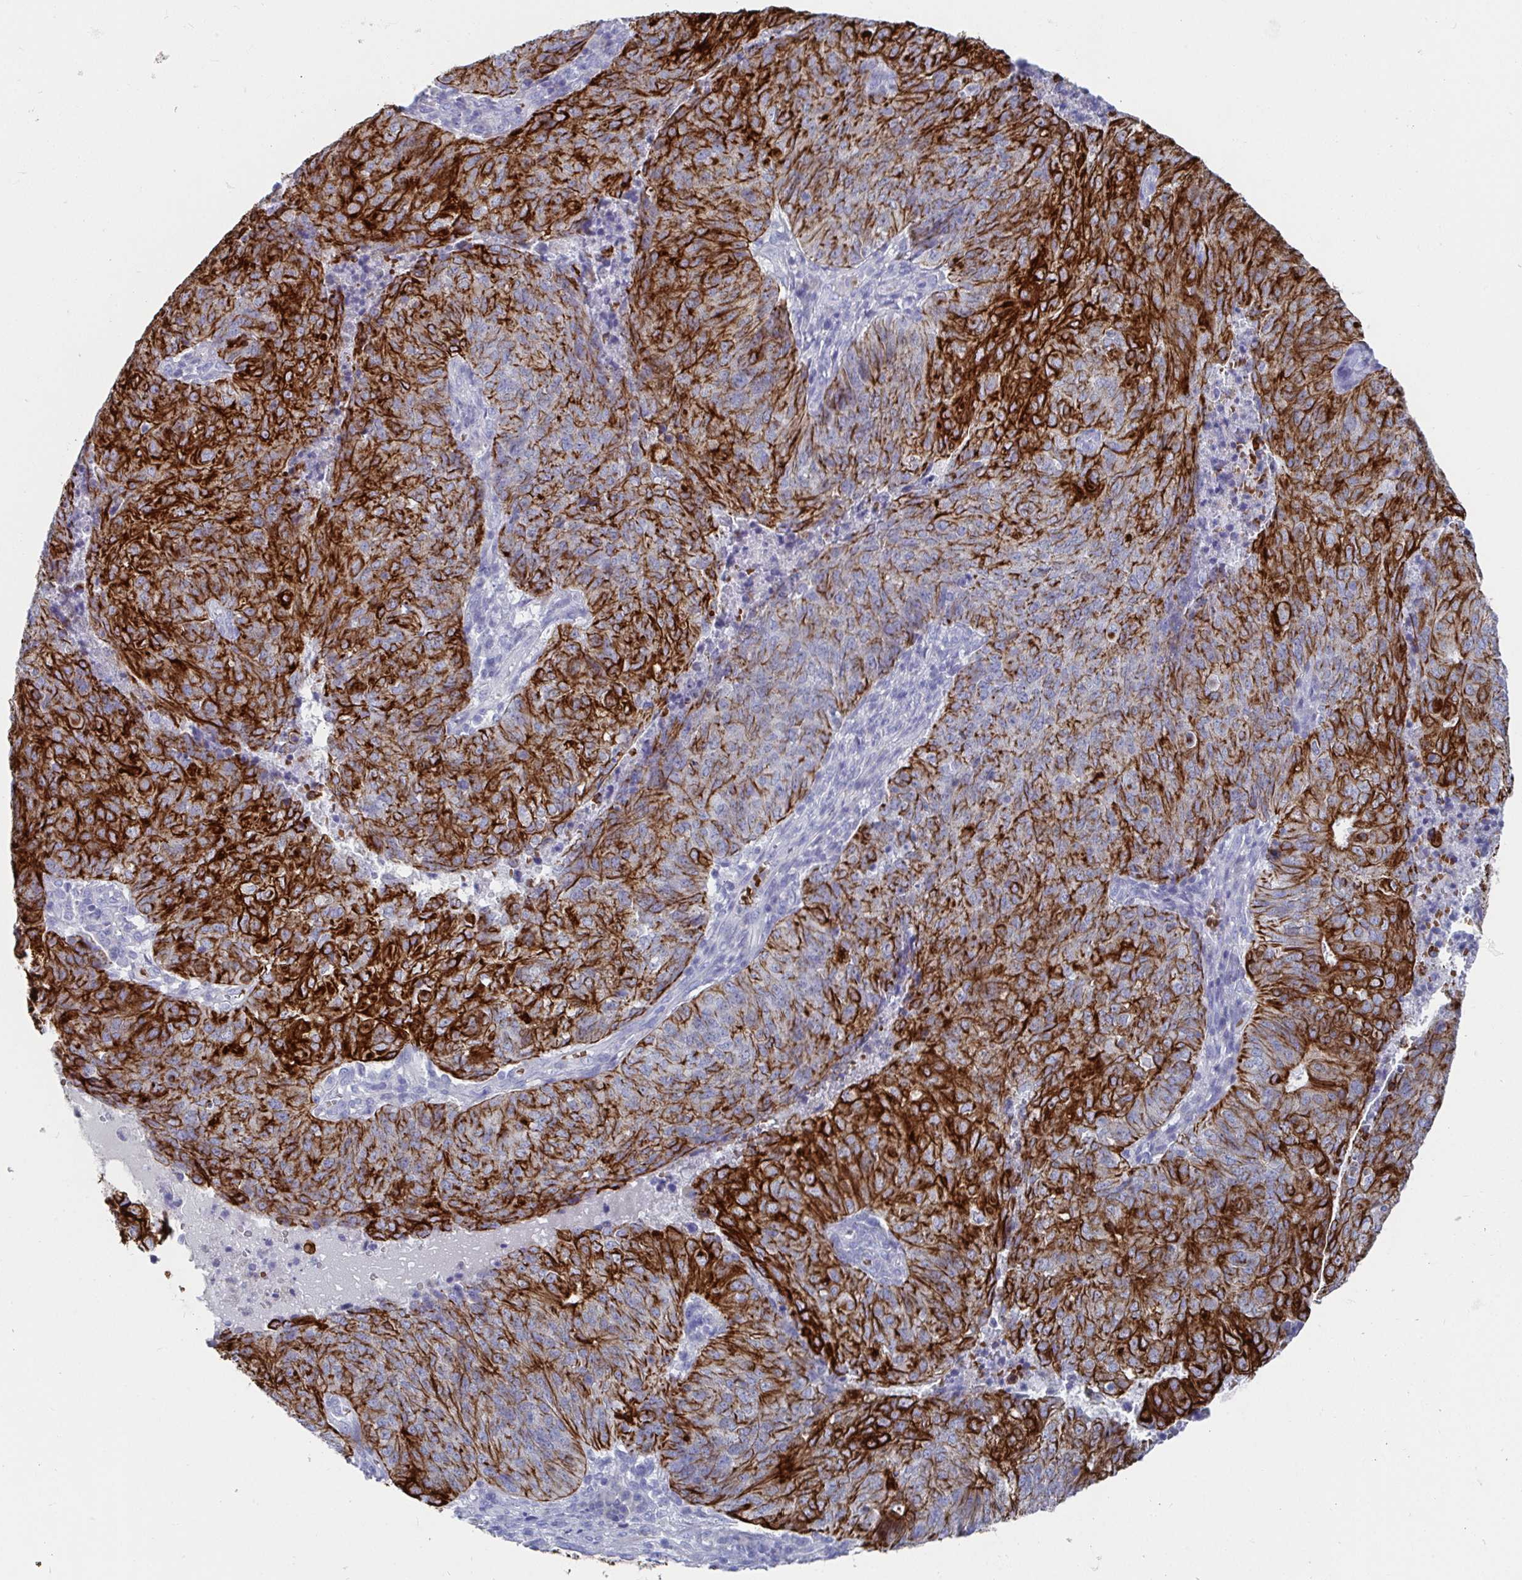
{"staining": {"intensity": "strong", "quantity": "25%-75%", "location": "cytoplasmic/membranous"}, "tissue": "endometrial cancer", "cell_type": "Tumor cells", "image_type": "cancer", "snomed": [{"axis": "morphology", "description": "Adenocarcinoma, NOS"}, {"axis": "topography", "description": "Endometrium"}], "caption": "Human endometrial cancer (adenocarcinoma) stained with a protein marker displays strong staining in tumor cells.", "gene": "CLDN8", "patient": {"sex": "female", "age": 82}}